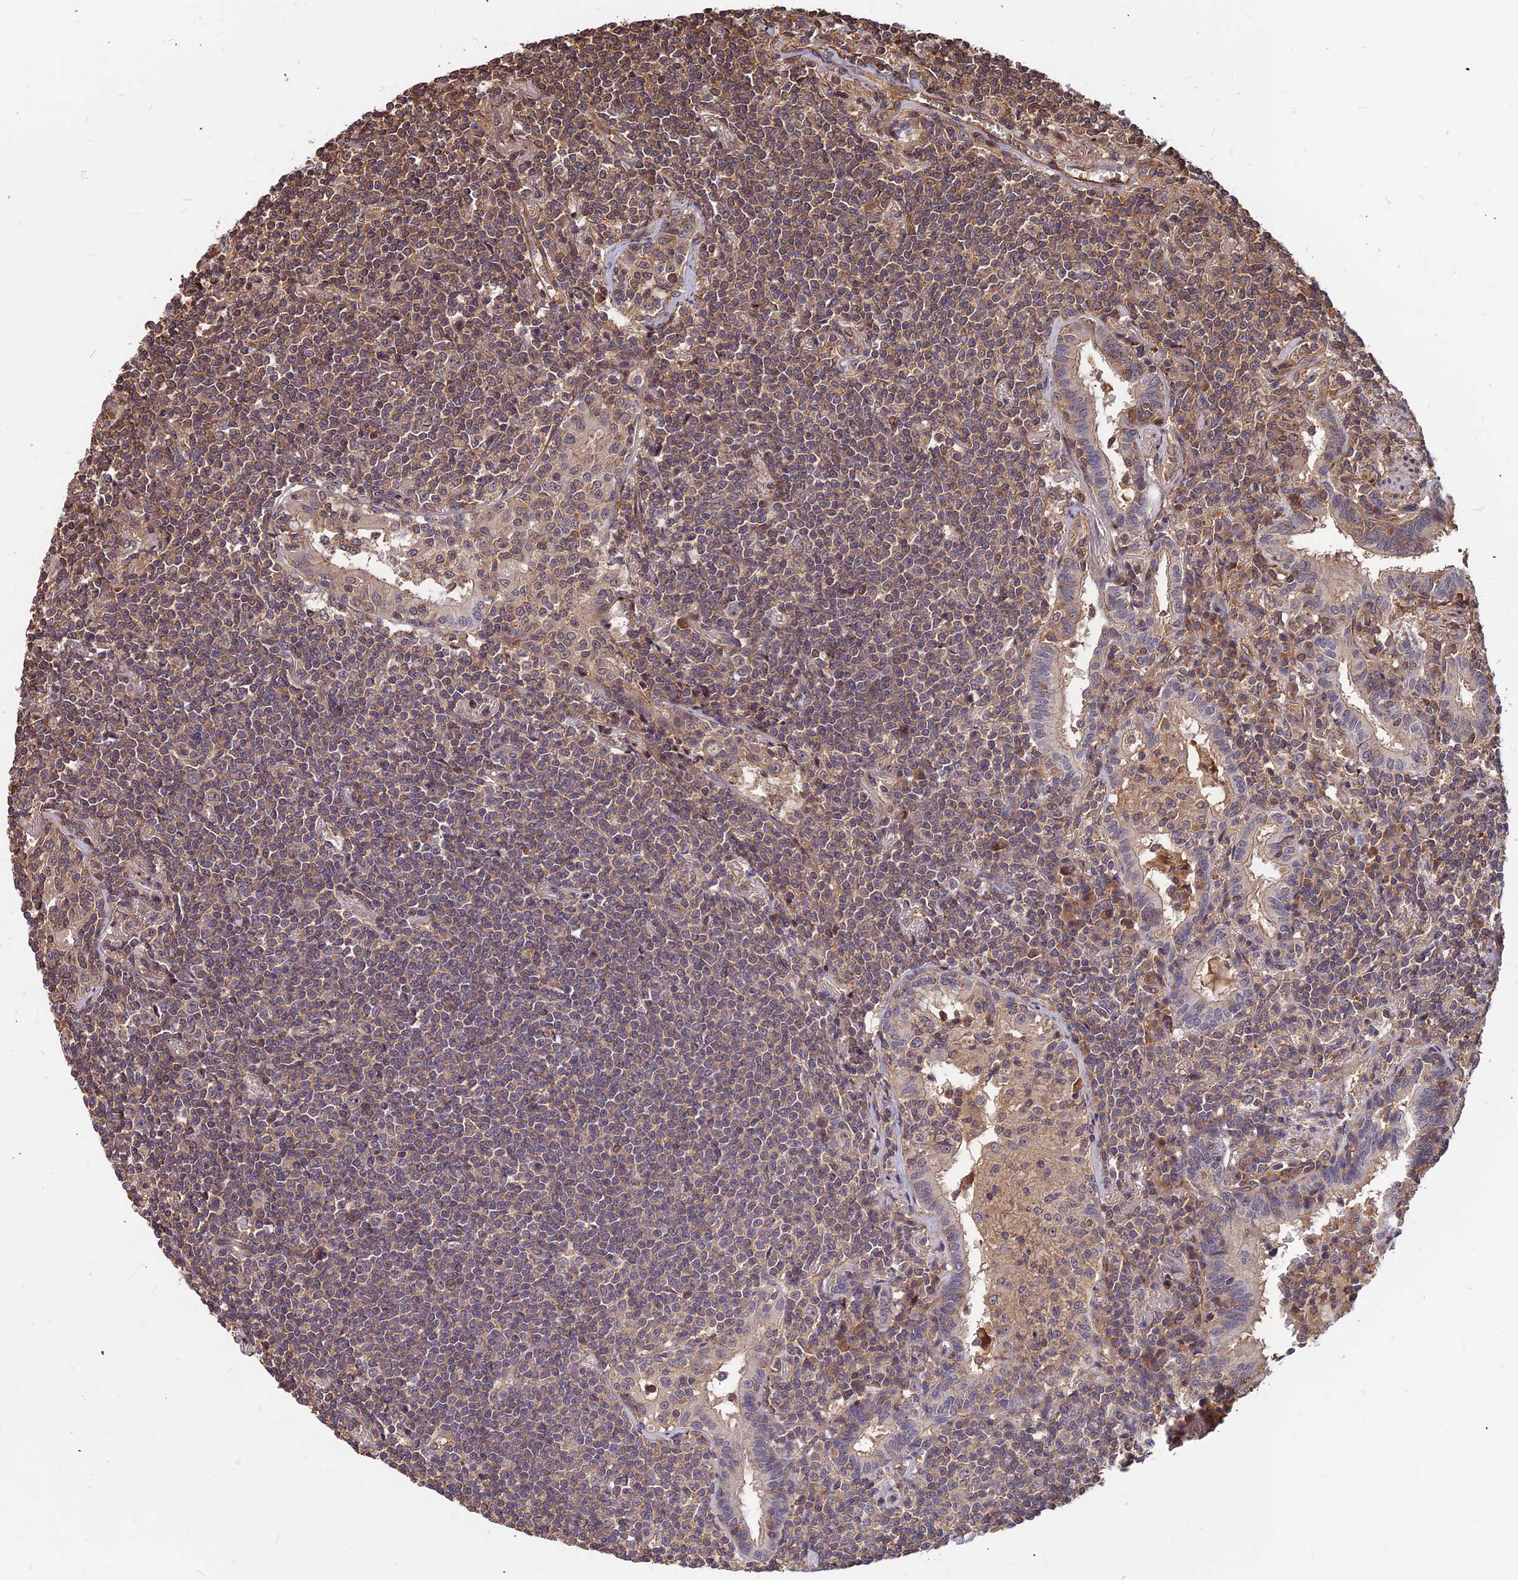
{"staining": {"intensity": "weak", "quantity": ">75%", "location": "cytoplasmic/membranous"}, "tissue": "lymphoma", "cell_type": "Tumor cells", "image_type": "cancer", "snomed": [{"axis": "morphology", "description": "Malignant lymphoma, non-Hodgkin's type, Low grade"}, {"axis": "topography", "description": "Lung"}], "caption": "This is an image of IHC staining of lymphoma, which shows weak positivity in the cytoplasmic/membranous of tumor cells.", "gene": "ZNF467", "patient": {"sex": "female", "age": 71}}